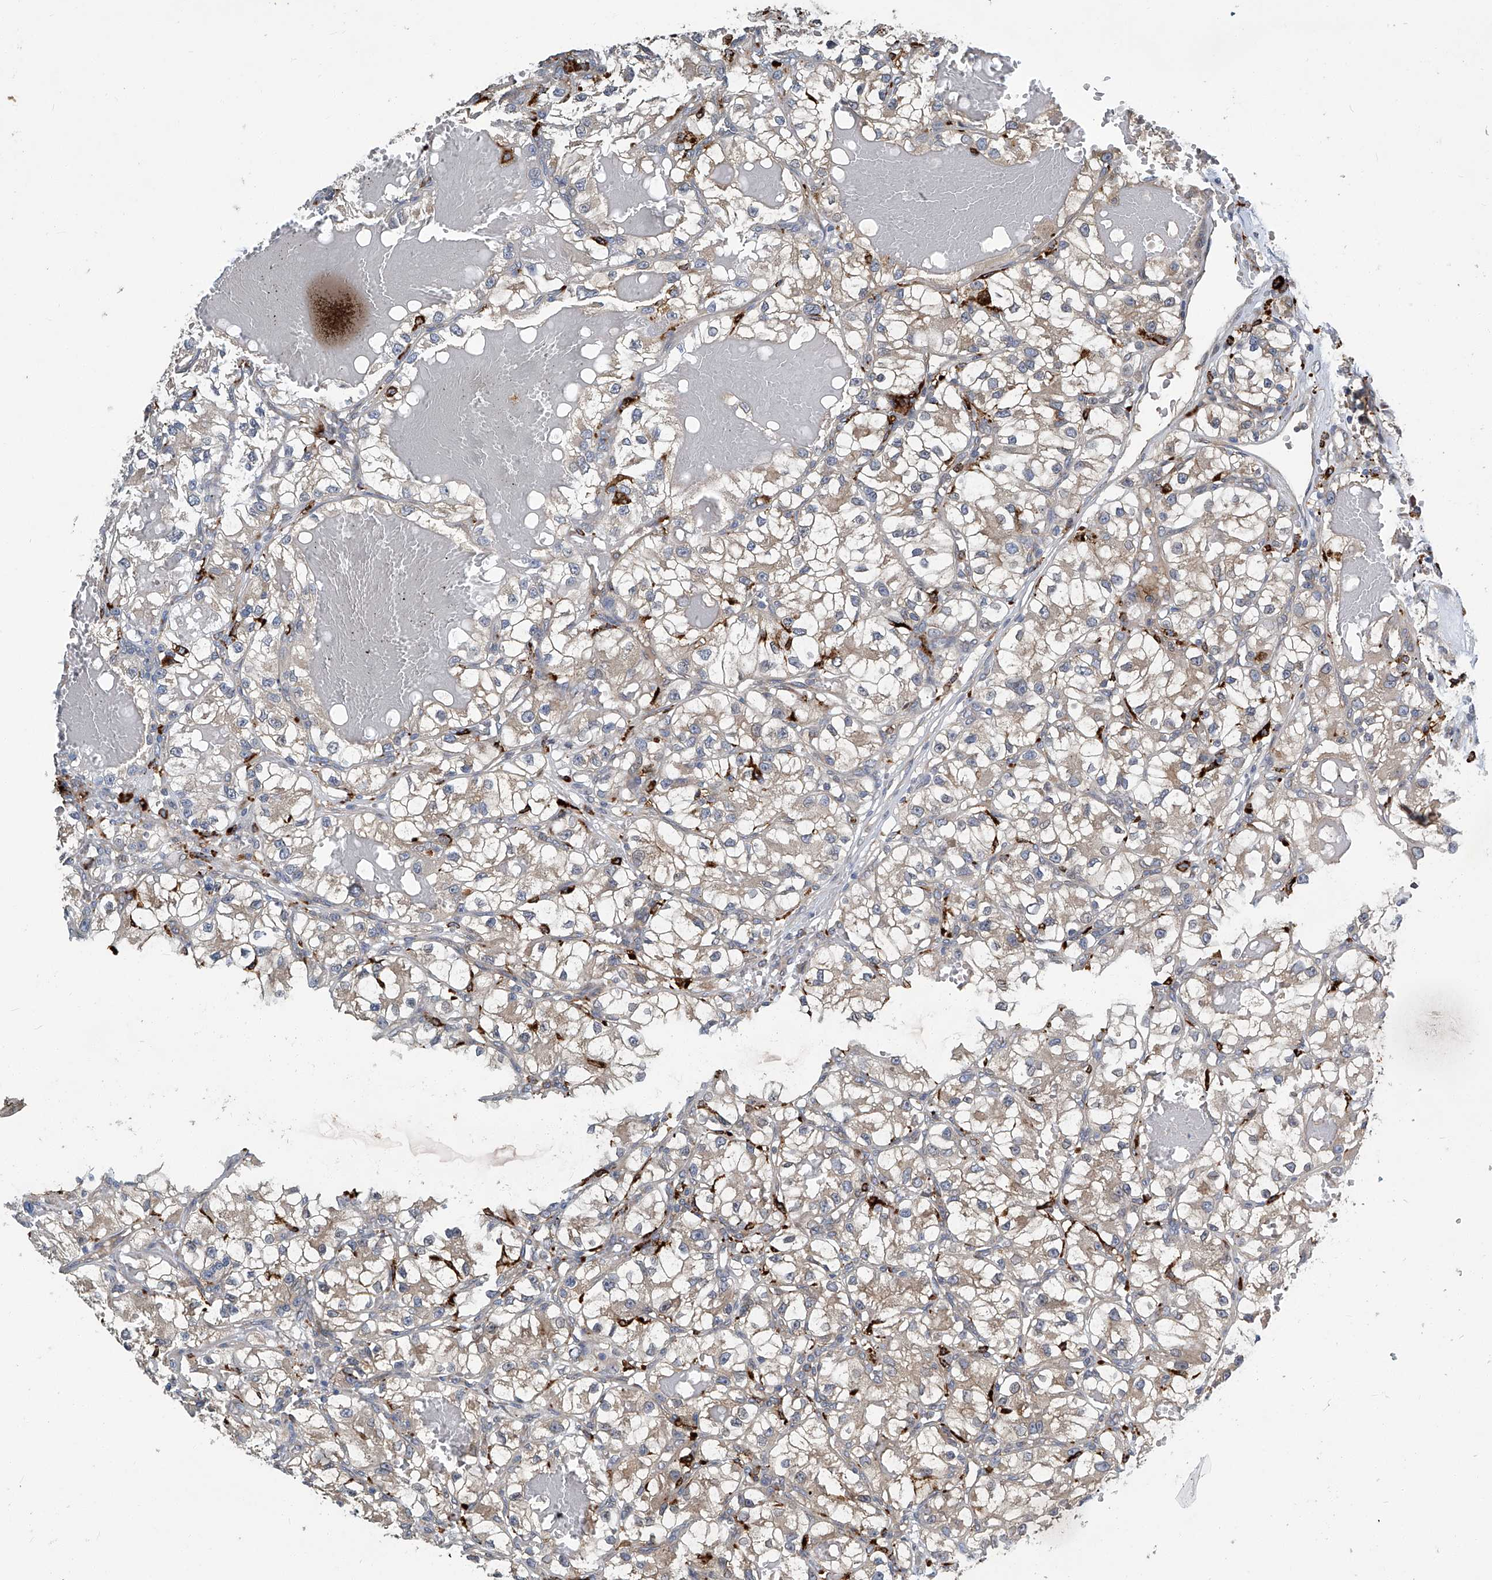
{"staining": {"intensity": "negative", "quantity": "none", "location": "none"}, "tissue": "renal cancer", "cell_type": "Tumor cells", "image_type": "cancer", "snomed": [{"axis": "morphology", "description": "Adenocarcinoma, NOS"}, {"axis": "topography", "description": "Kidney"}], "caption": "Tumor cells show no significant protein expression in renal cancer.", "gene": "FAM167A", "patient": {"sex": "female", "age": 57}}